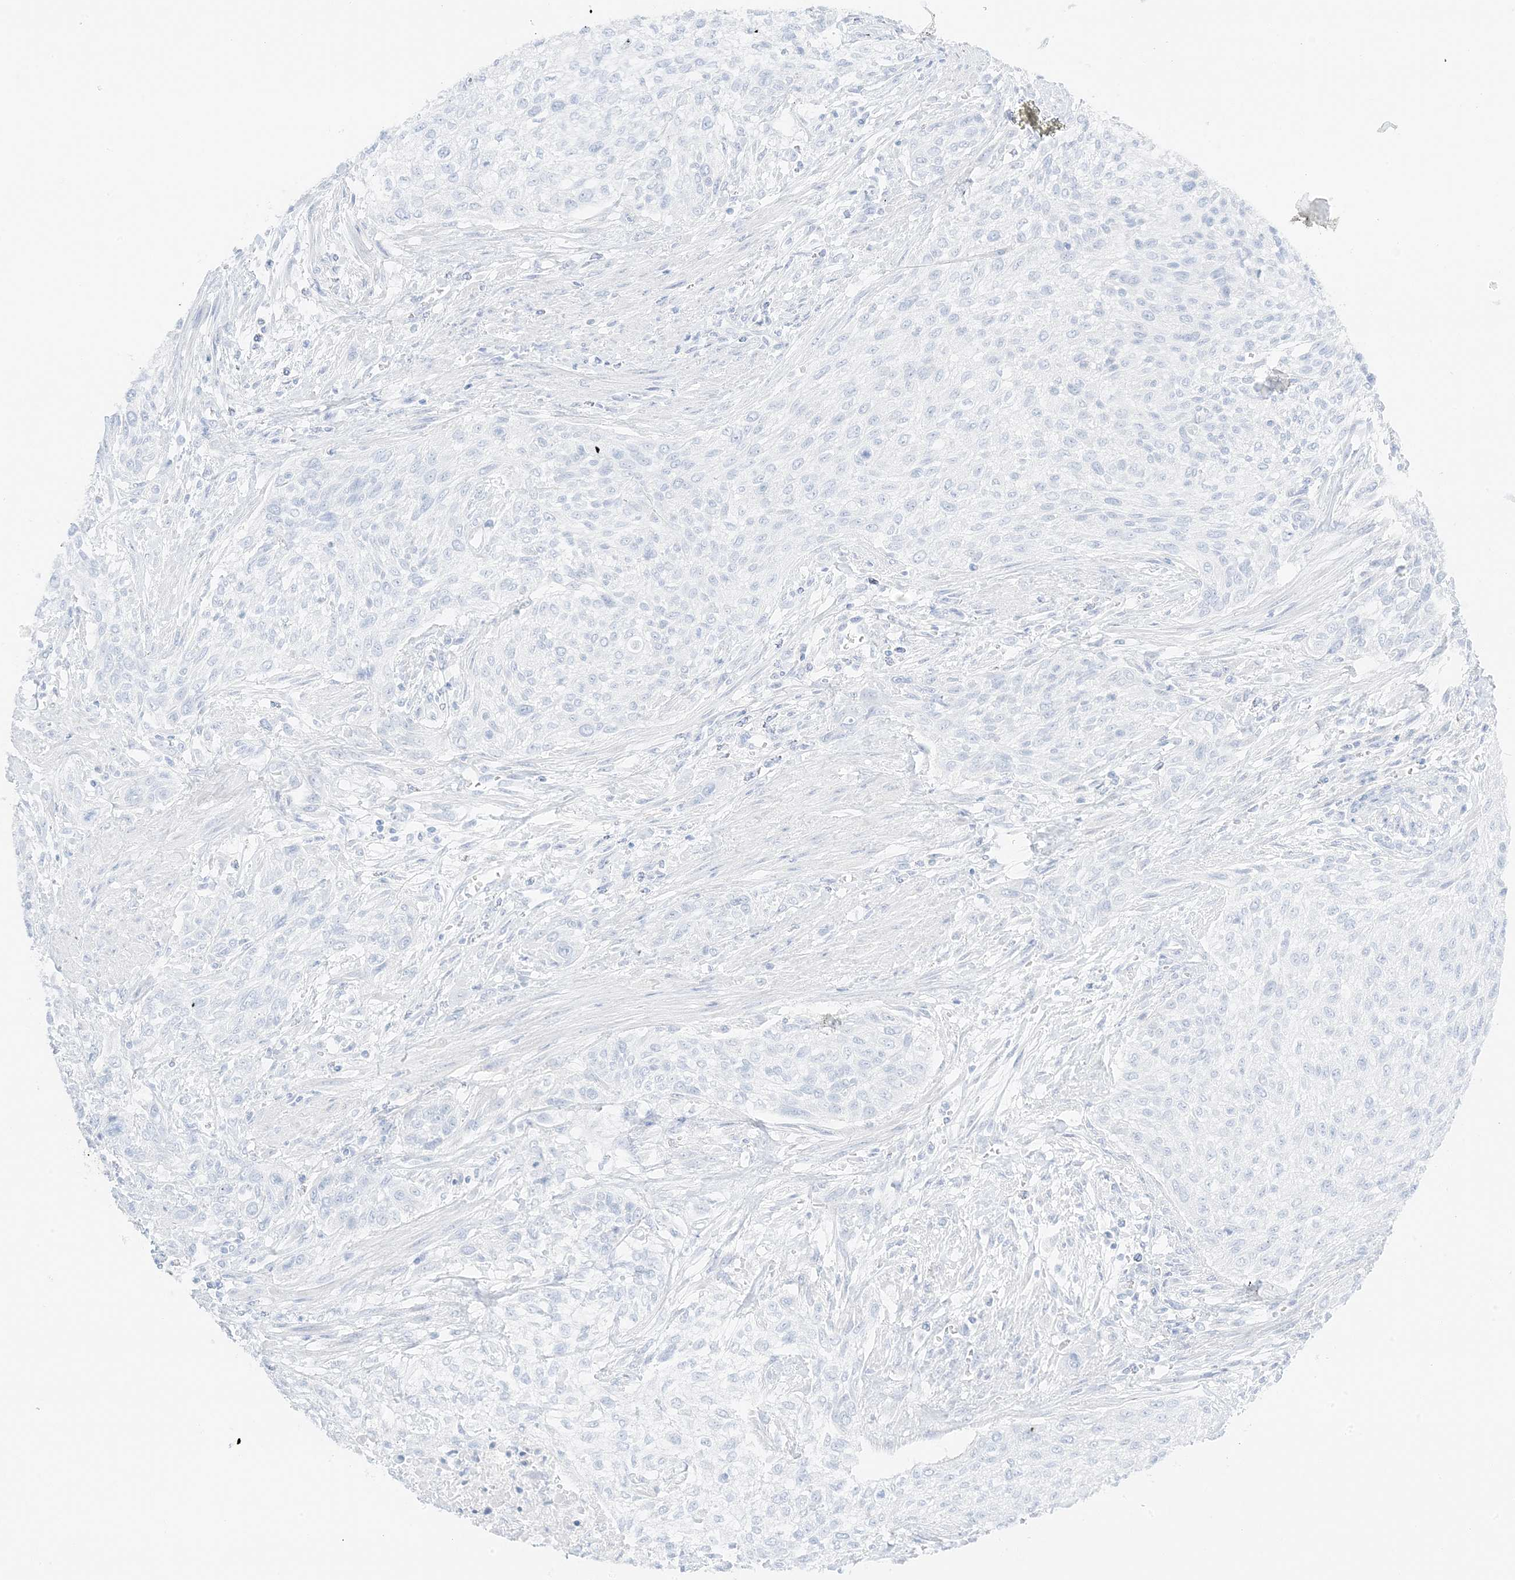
{"staining": {"intensity": "negative", "quantity": "none", "location": "none"}, "tissue": "urothelial cancer", "cell_type": "Tumor cells", "image_type": "cancer", "snomed": [{"axis": "morphology", "description": "Urothelial carcinoma, High grade"}, {"axis": "topography", "description": "Urinary bladder"}], "caption": "The image shows no staining of tumor cells in urothelial carcinoma (high-grade).", "gene": "SLC22A13", "patient": {"sex": "male", "age": 35}}